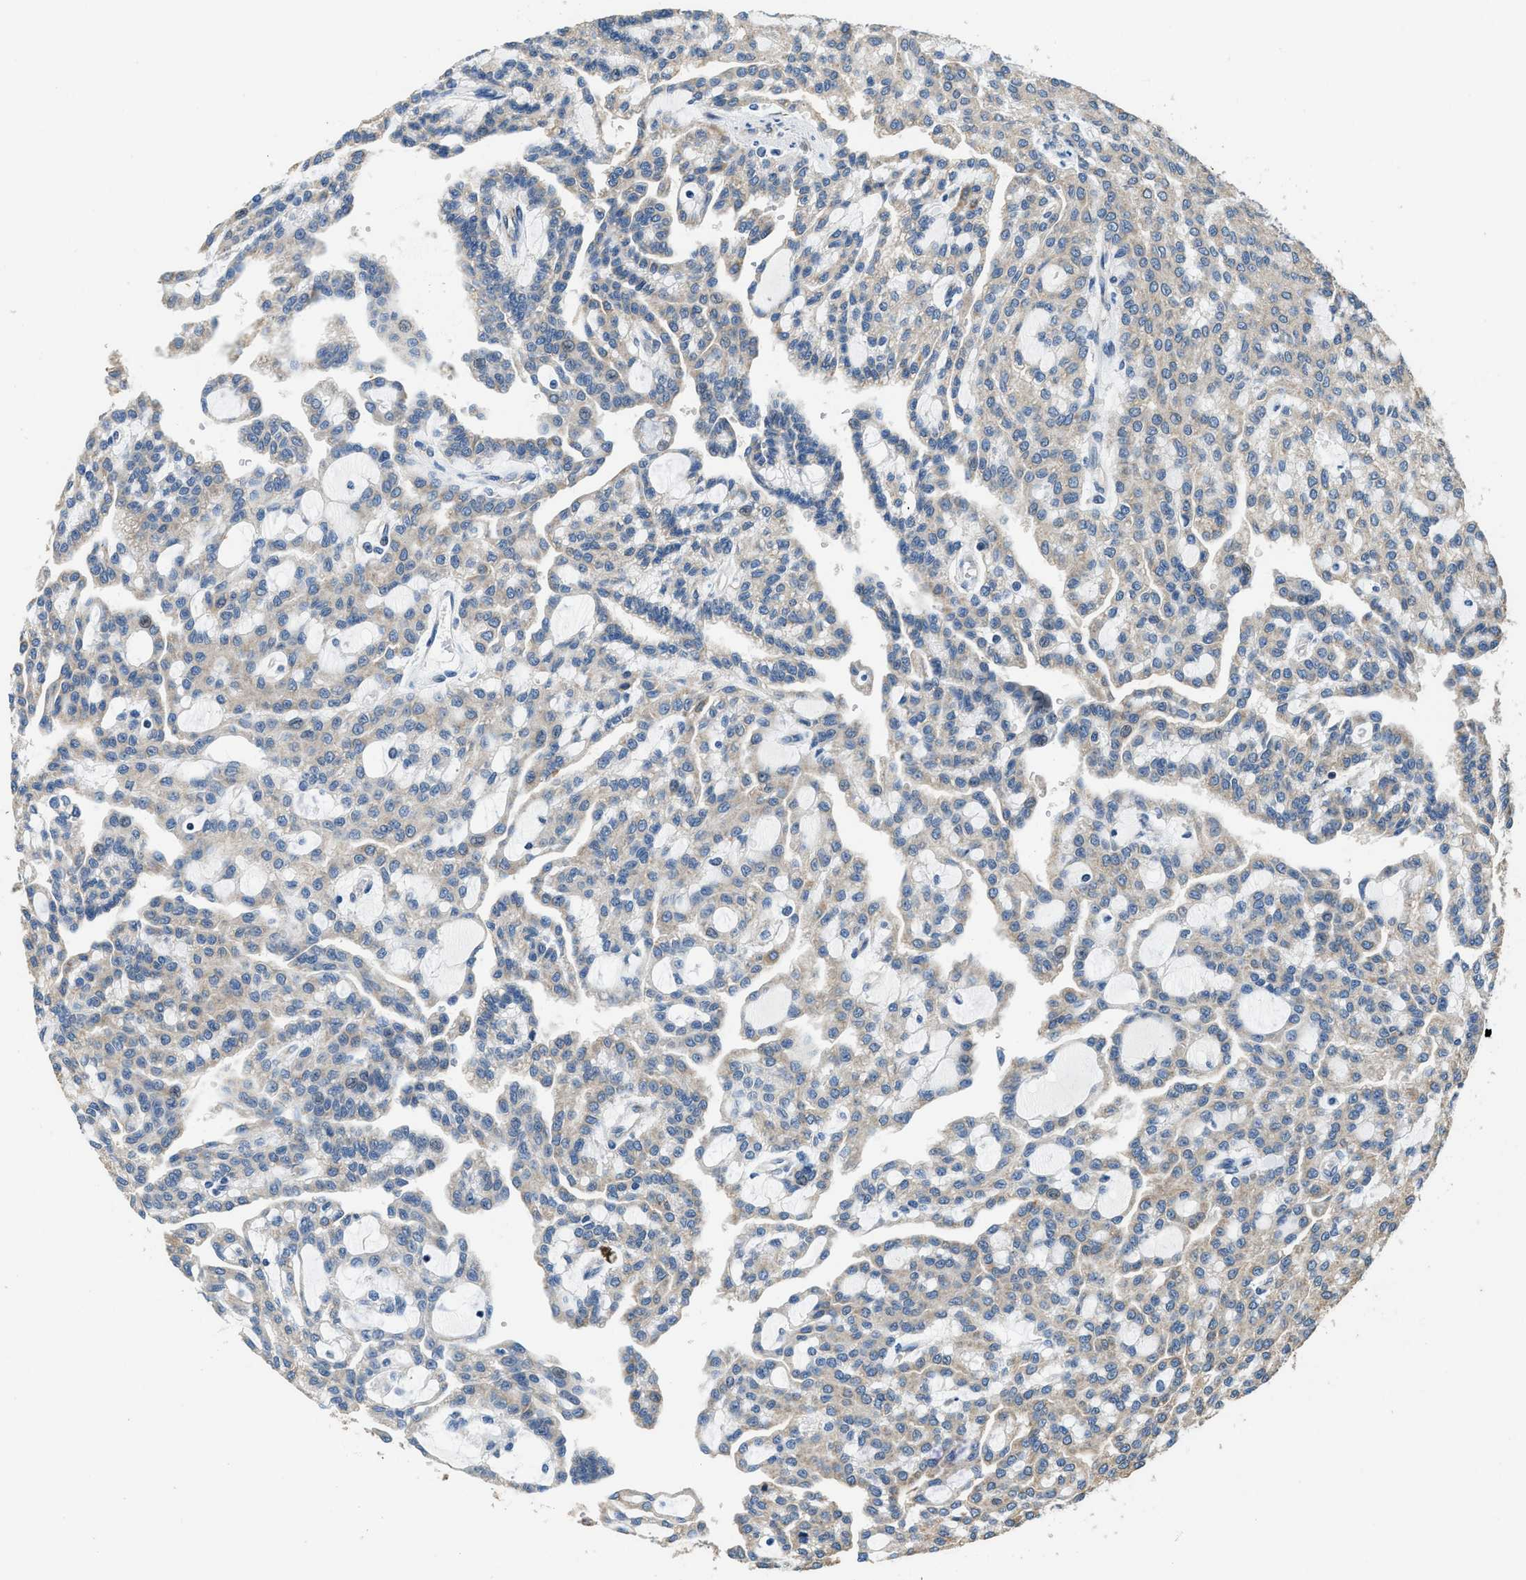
{"staining": {"intensity": "weak", "quantity": ">75%", "location": "cytoplasmic/membranous"}, "tissue": "renal cancer", "cell_type": "Tumor cells", "image_type": "cancer", "snomed": [{"axis": "morphology", "description": "Adenocarcinoma, NOS"}, {"axis": "topography", "description": "Kidney"}], "caption": "This is an image of immunohistochemistry (IHC) staining of renal cancer, which shows weak expression in the cytoplasmic/membranous of tumor cells.", "gene": "SSH2", "patient": {"sex": "male", "age": 63}}